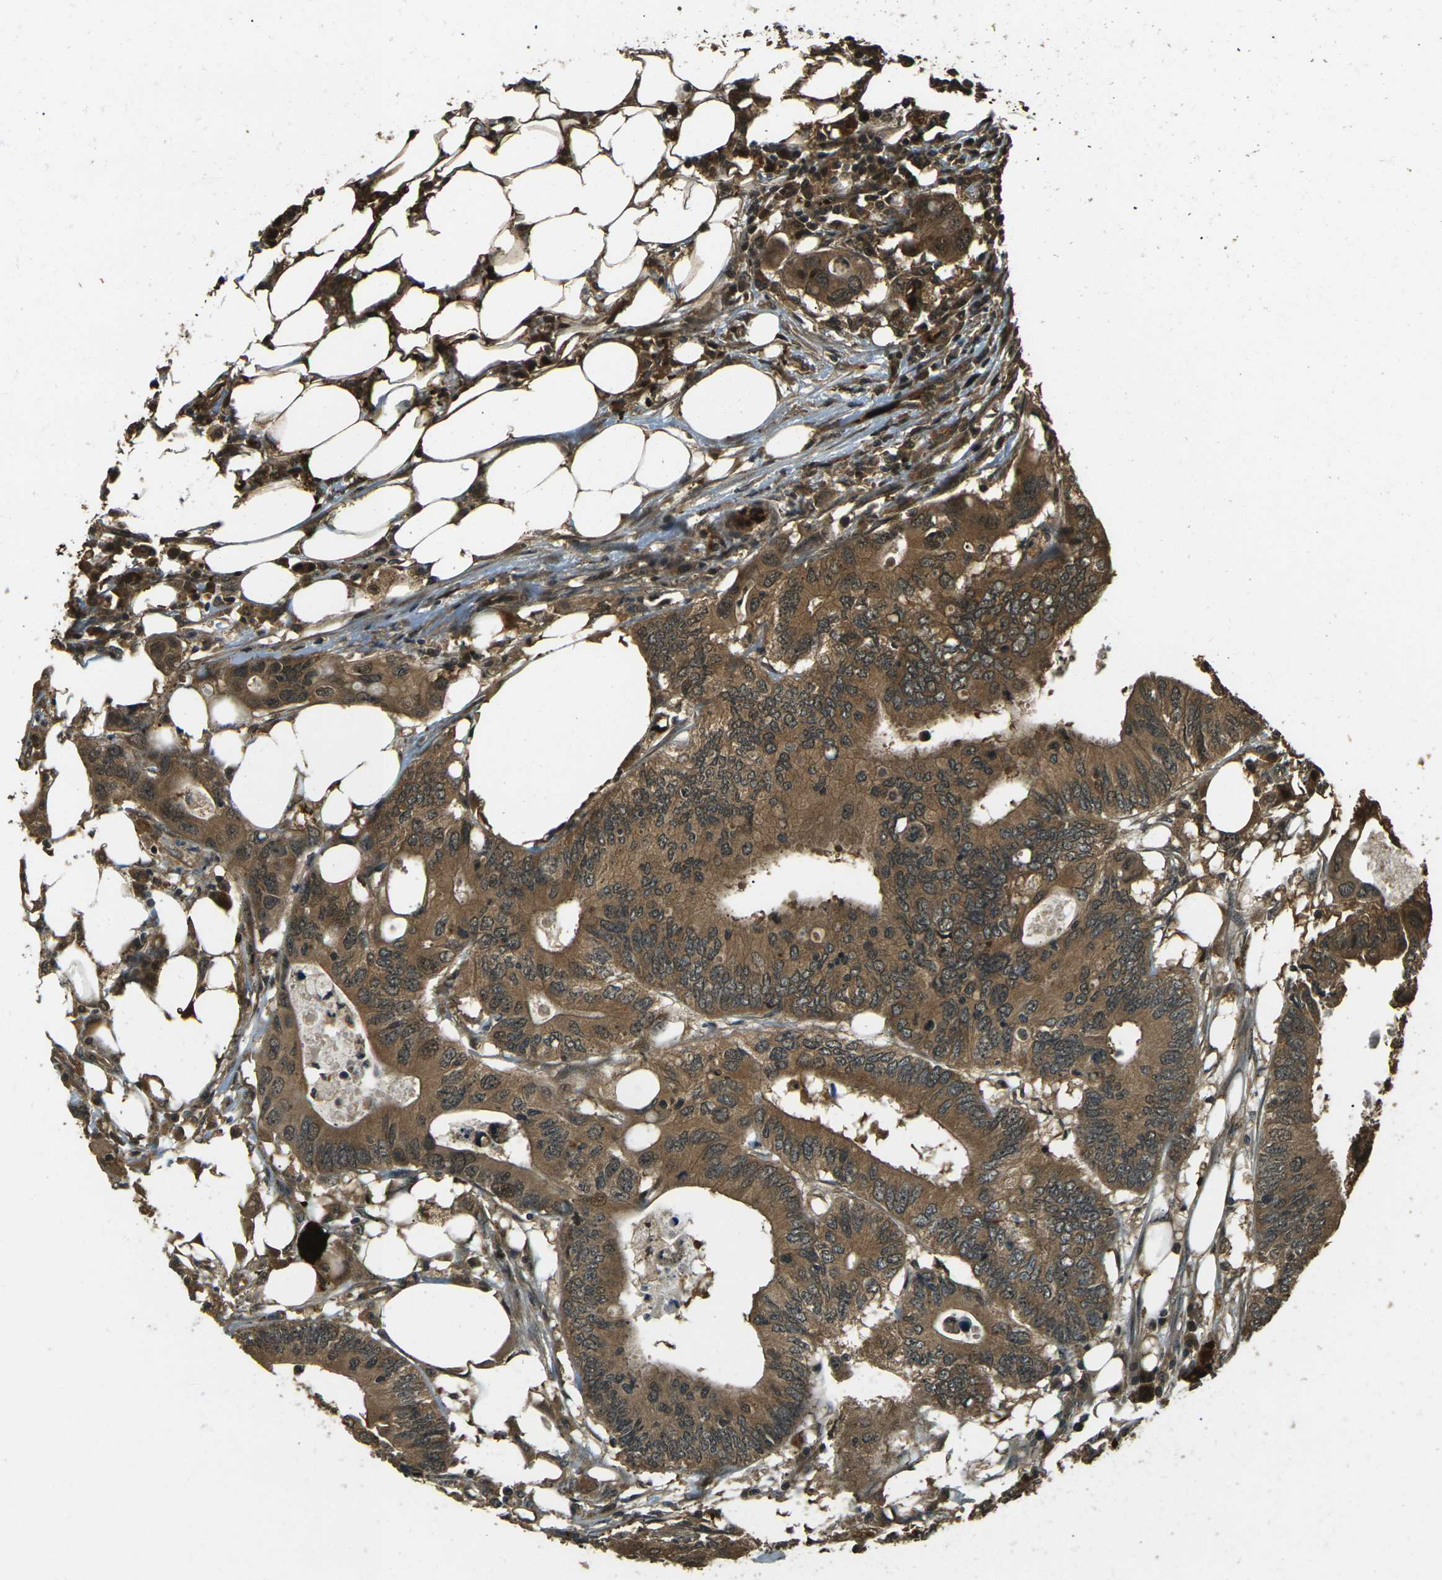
{"staining": {"intensity": "moderate", "quantity": ">75%", "location": "cytoplasmic/membranous"}, "tissue": "colorectal cancer", "cell_type": "Tumor cells", "image_type": "cancer", "snomed": [{"axis": "morphology", "description": "Adenocarcinoma, NOS"}, {"axis": "topography", "description": "Colon"}], "caption": "About >75% of tumor cells in human colorectal cancer display moderate cytoplasmic/membranous protein expression as visualized by brown immunohistochemical staining.", "gene": "TOR1A", "patient": {"sex": "male", "age": 71}}